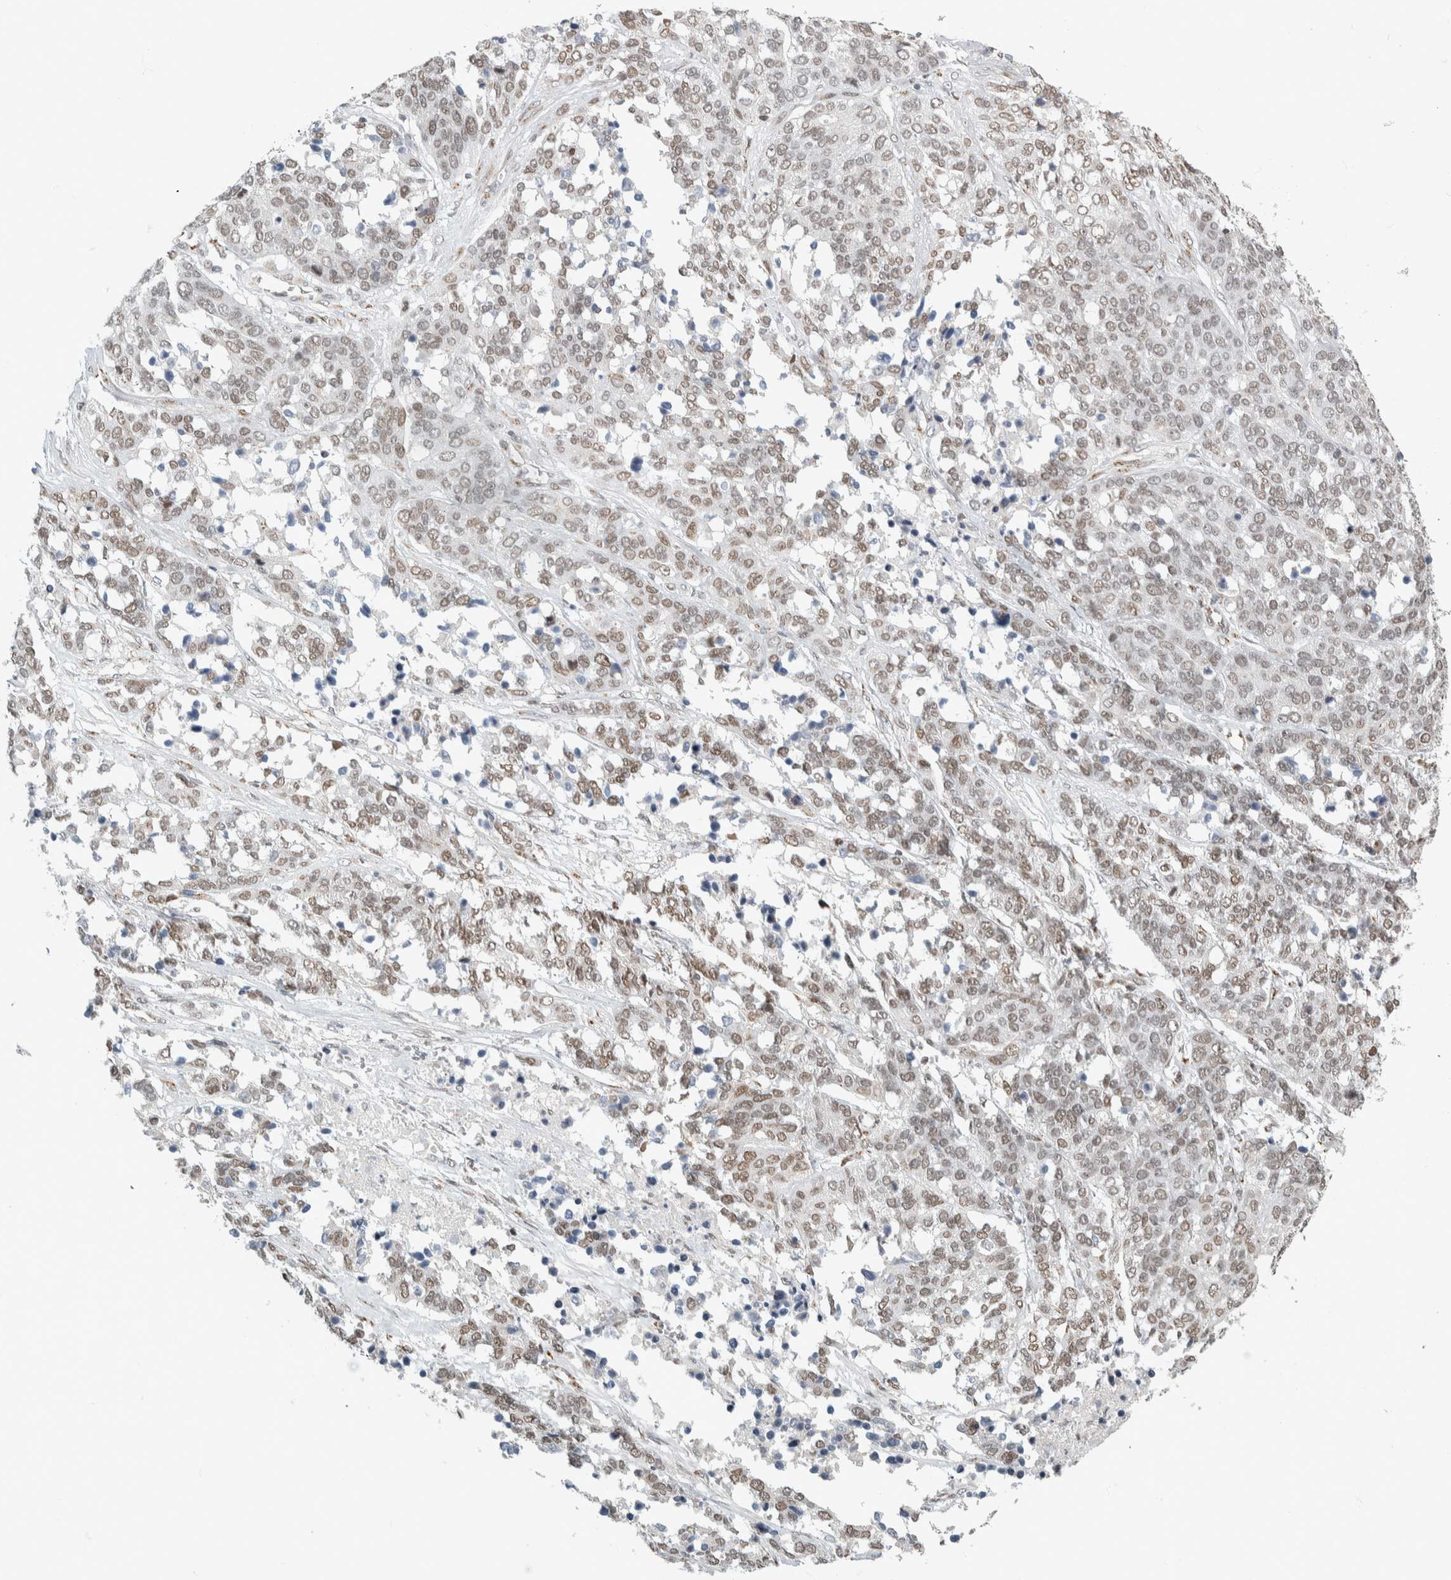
{"staining": {"intensity": "weak", "quantity": ">75%", "location": "nuclear"}, "tissue": "ovarian cancer", "cell_type": "Tumor cells", "image_type": "cancer", "snomed": [{"axis": "morphology", "description": "Cystadenocarcinoma, serous, NOS"}, {"axis": "topography", "description": "Ovary"}], "caption": "Approximately >75% of tumor cells in human serous cystadenocarcinoma (ovarian) show weak nuclear protein expression as visualized by brown immunohistochemical staining.", "gene": "ZMYND8", "patient": {"sex": "female", "age": 44}}